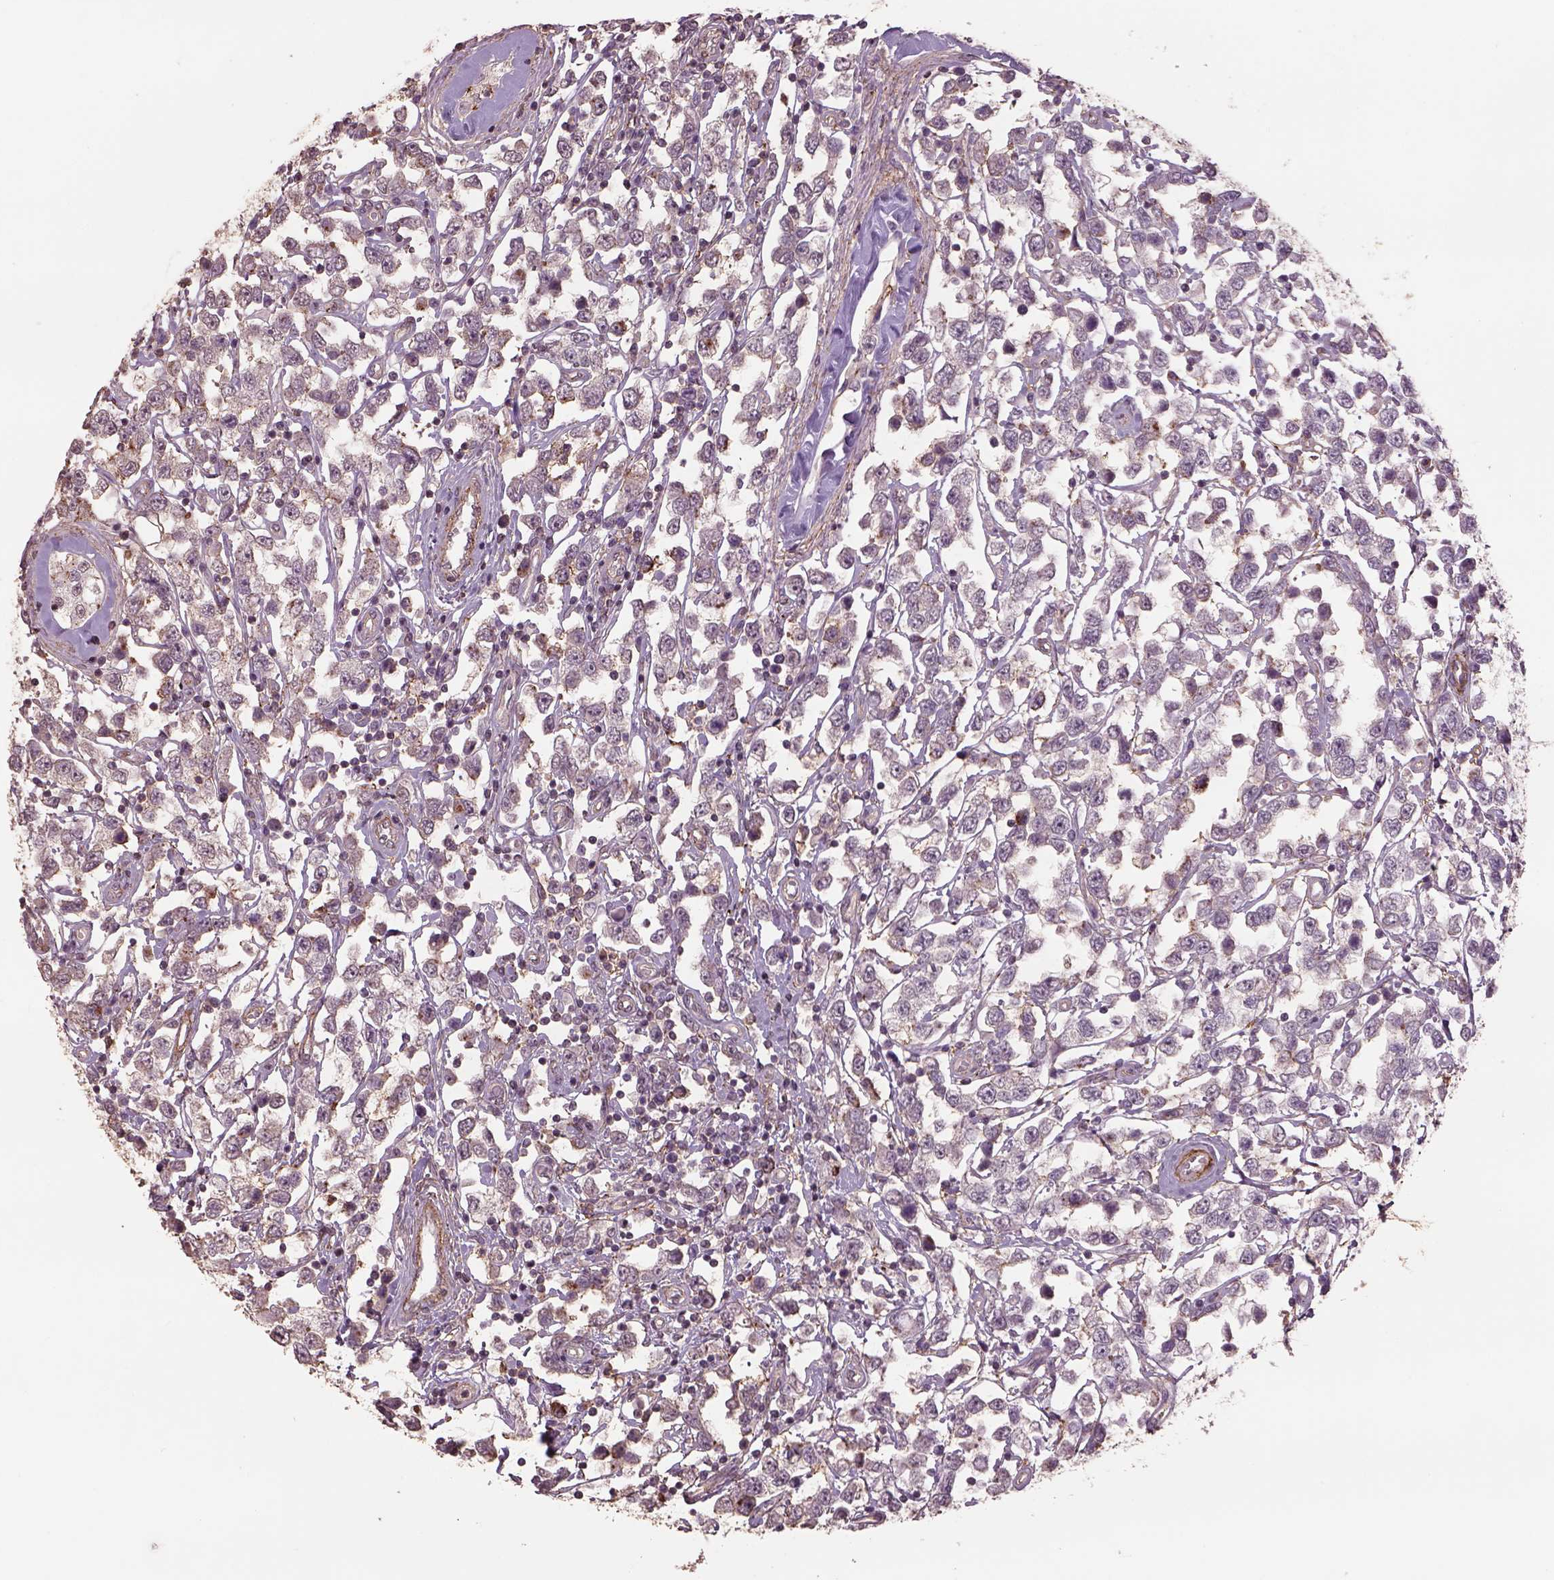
{"staining": {"intensity": "negative", "quantity": "none", "location": "none"}, "tissue": "testis cancer", "cell_type": "Tumor cells", "image_type": "cancer", "snomed": [{"axis": "morphology", "description": "Seminoma, NOS"}, {"axis": "topography", "description": "Testis"}], "caption": "Immunohistochemistry (IHC) of seminoma (testis) shows no expression in tumor cells.", "gene": "LIN7A", "patient": {"sex": "male", "age": 34}}